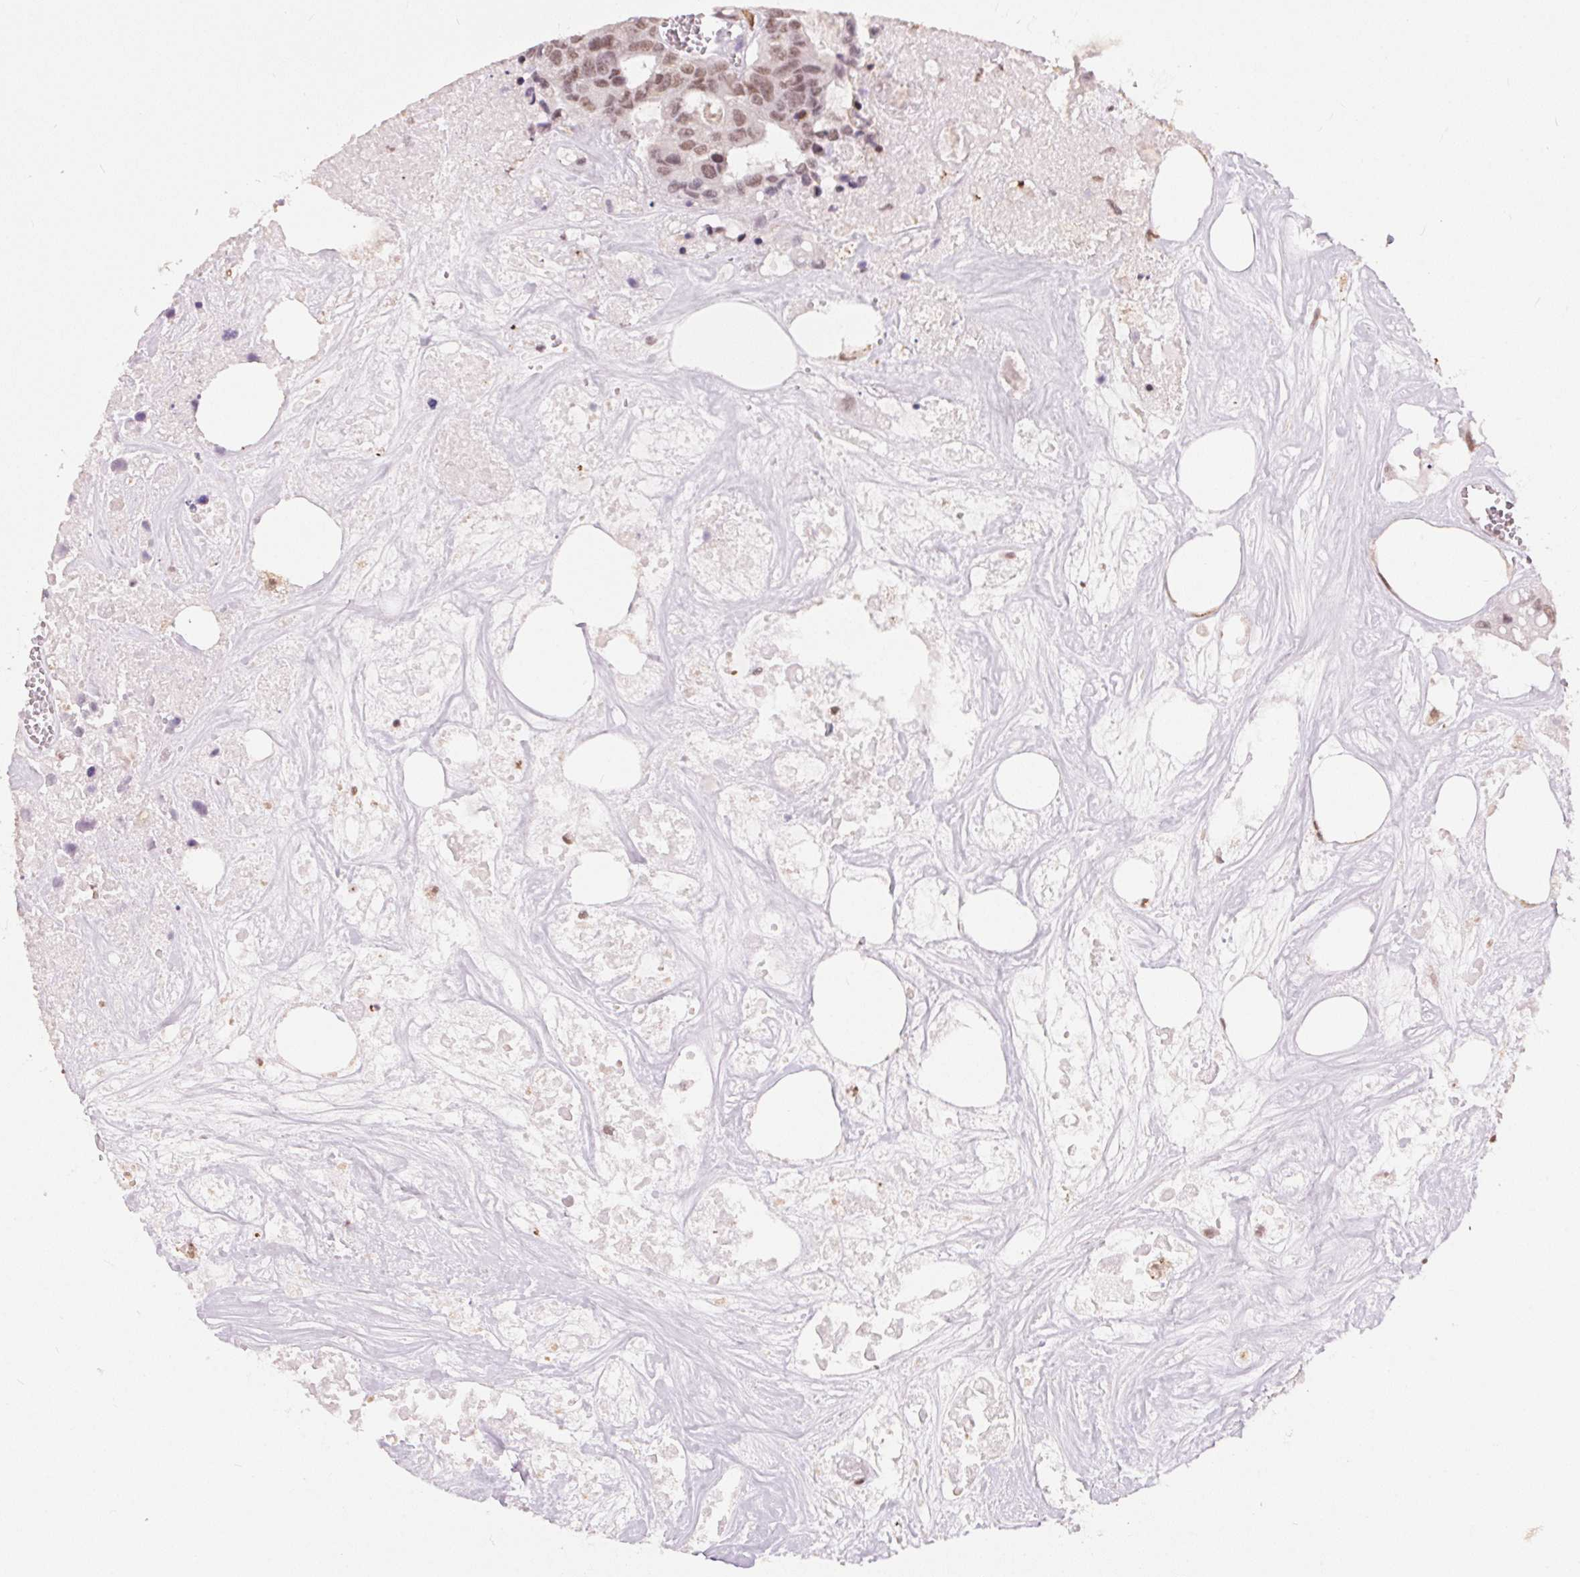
{"staining": {"intensity": "moderate", "quantity": ">75%", "location": "nuclear"}, "tissue": "colorectal cancer", "cell_type": "Tumor cells", "image_type": "cancer", "snomed": [{"axis": "morphology", "description": "Adenocarcinoma, NOS"}, {"axis": "topography", "description": "Colon"}], "caption": "Adenocarcinoma (colorectal) stained for a protein demonstrates moderate nuclear positivity in tumor cells. (Brightfield microscopy of DAB IHC at high magnification).", "gene": "NFE2L1", "patient": {"sex": "male", "age": 77}}